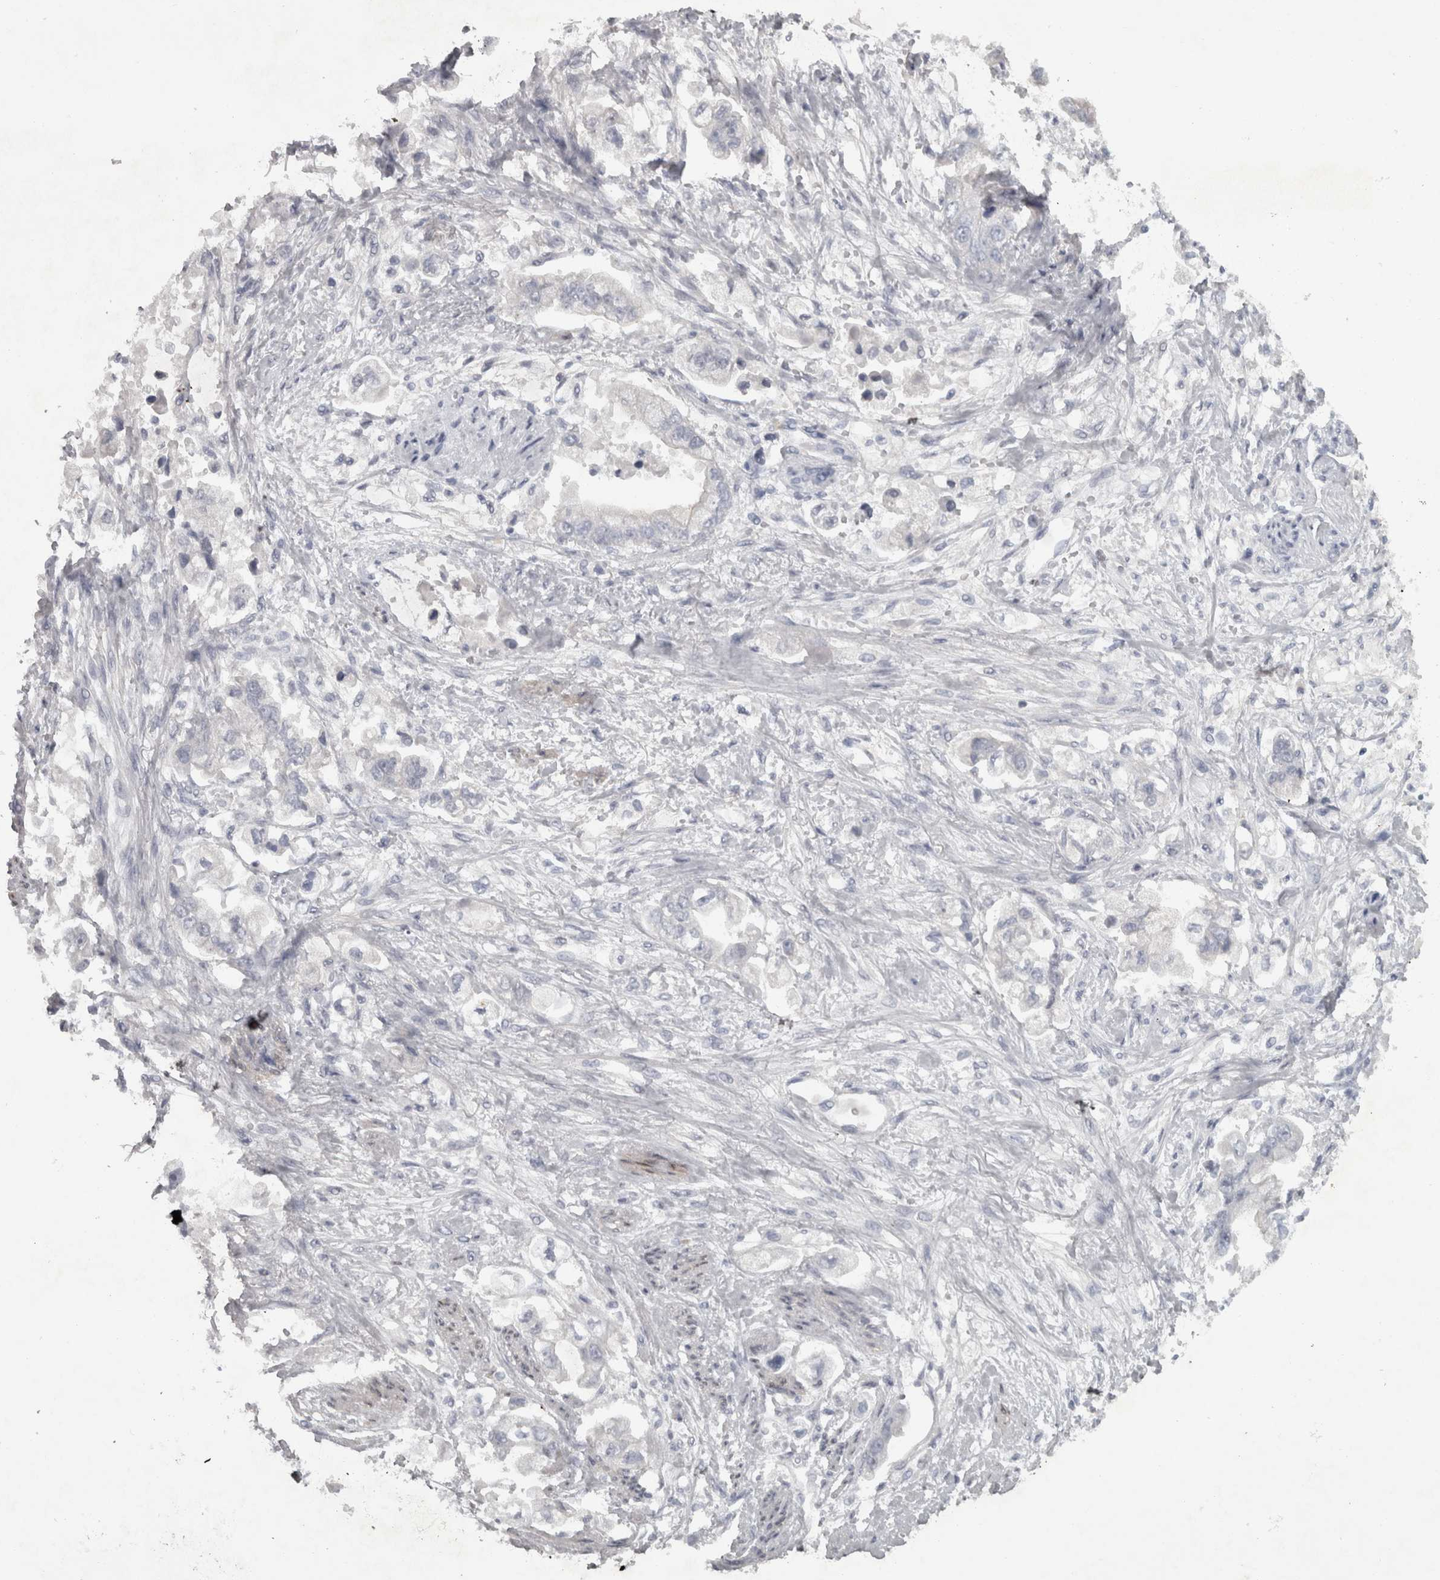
{"staining": {"intensity": "negative", "quantity": "none", "location": "none"}, "tissue": "stomach cancer", "cell_type": "Tumor cells", "image_type": "cancer", "snomed": [{"axis": "morphology", "description": "Adenocarcinoma, NOS"}, {"axis": "topography", "description": "Stomach"}], "caption": "Micrograph shows no significant protein staining in tumor cells of stomach adenocarcinoma.", "gene": "PPP1R12B", "patient": {"sex": "male", "age": 62}}